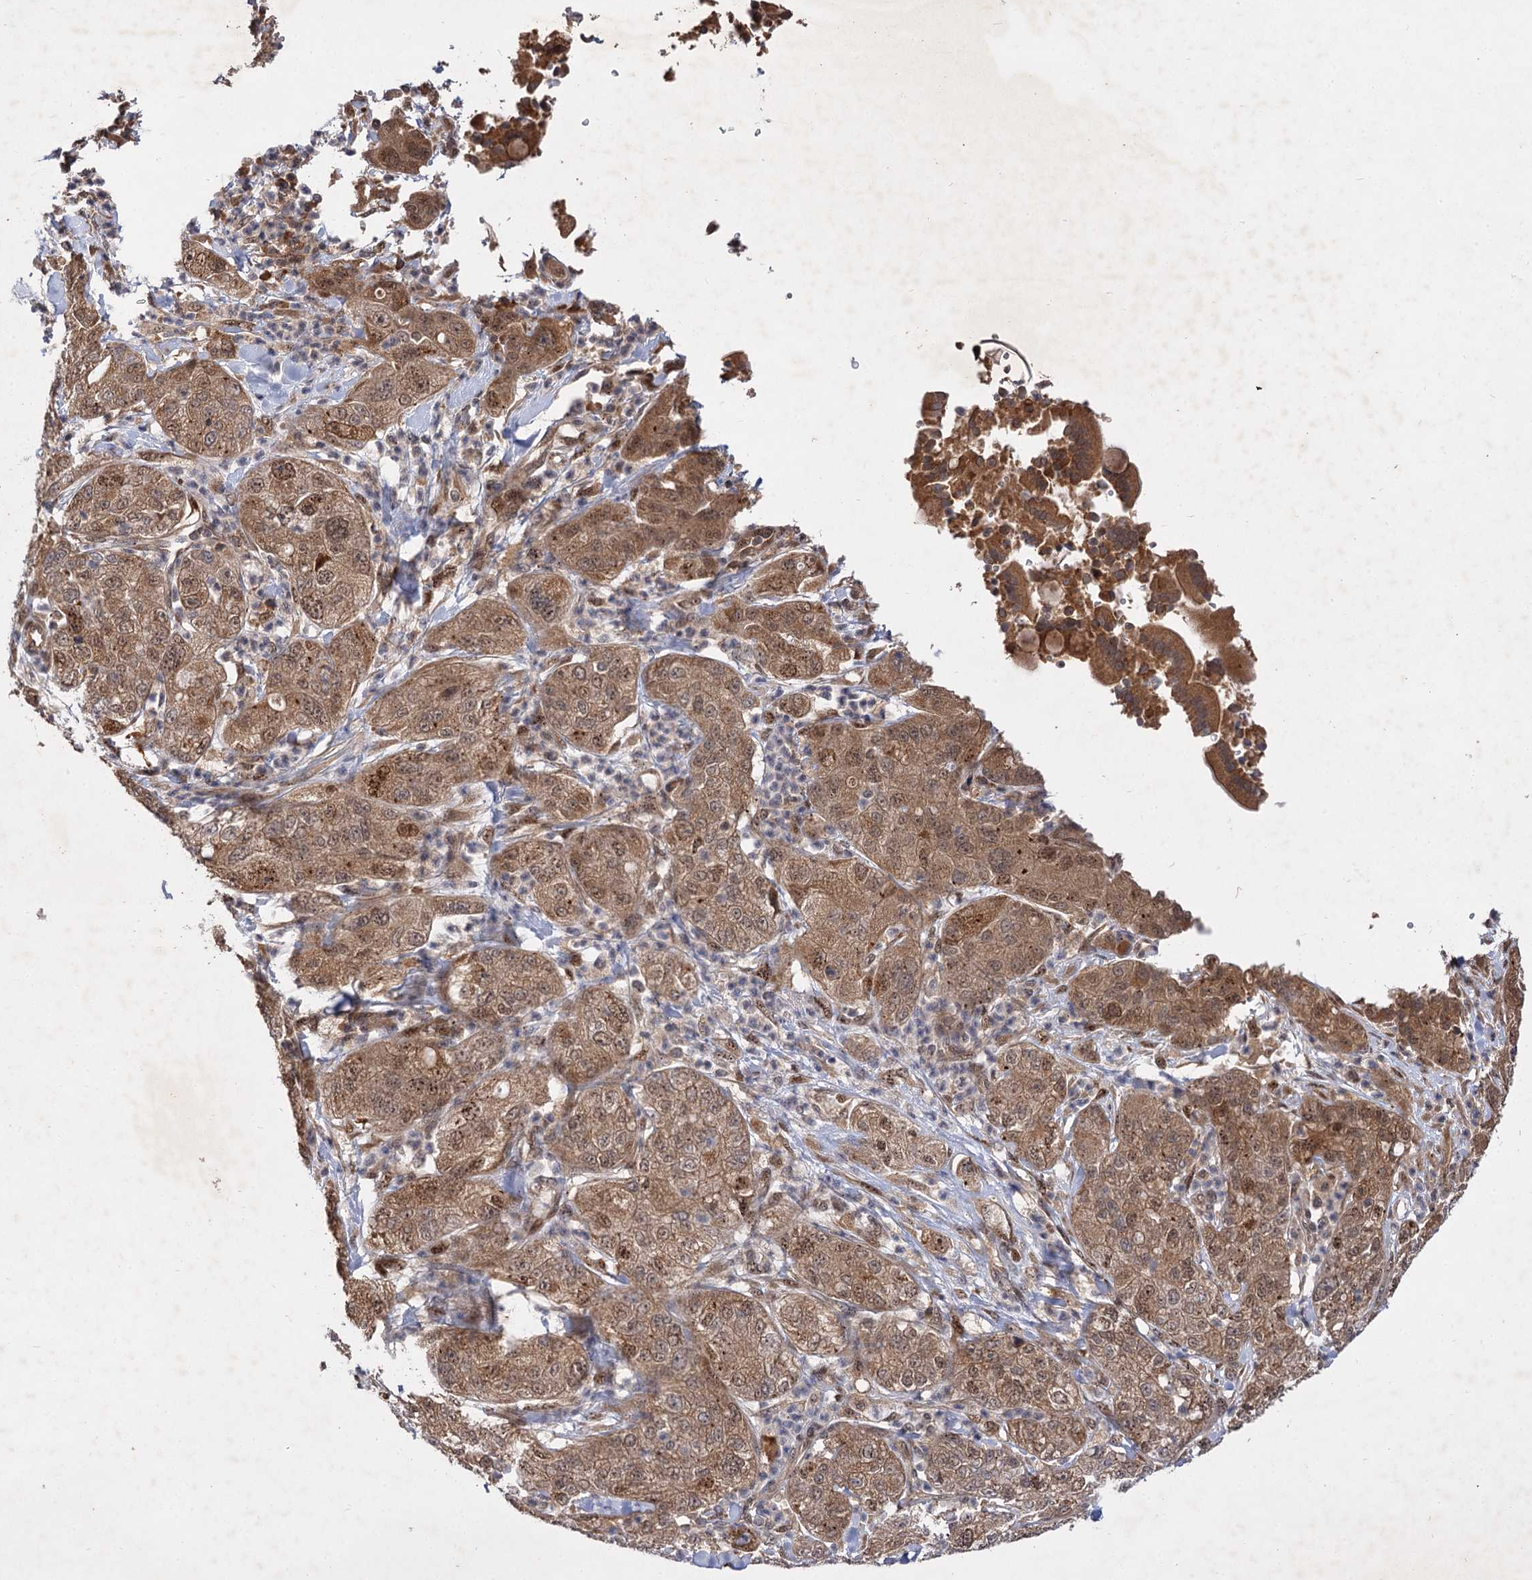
{"staining": {"intensity": "moderate", "quantity": ">75%", "location": "cytoplasmic/membranous,nuclear"}, "tissue": "pancreatic cancer", "cell_type": "Tumor cells", "image_type": "cancer", "snomed": [{"axis": "morphology", "description": "Adenocarcinoma, NOS"}, {"axis": "topography", "description": "Pancreas"}], "caption": "Pancreatic adenocarcinoma stained with DAB (3,3'-diaminobenzidine) immunohistochemistry exhibits medium levels of moderate cytoplasmic/membranous and nuclear expression in about >75% of tumor cells.", "gene": "FBXW8", "patient": {"sex": "female", "age": 78}}